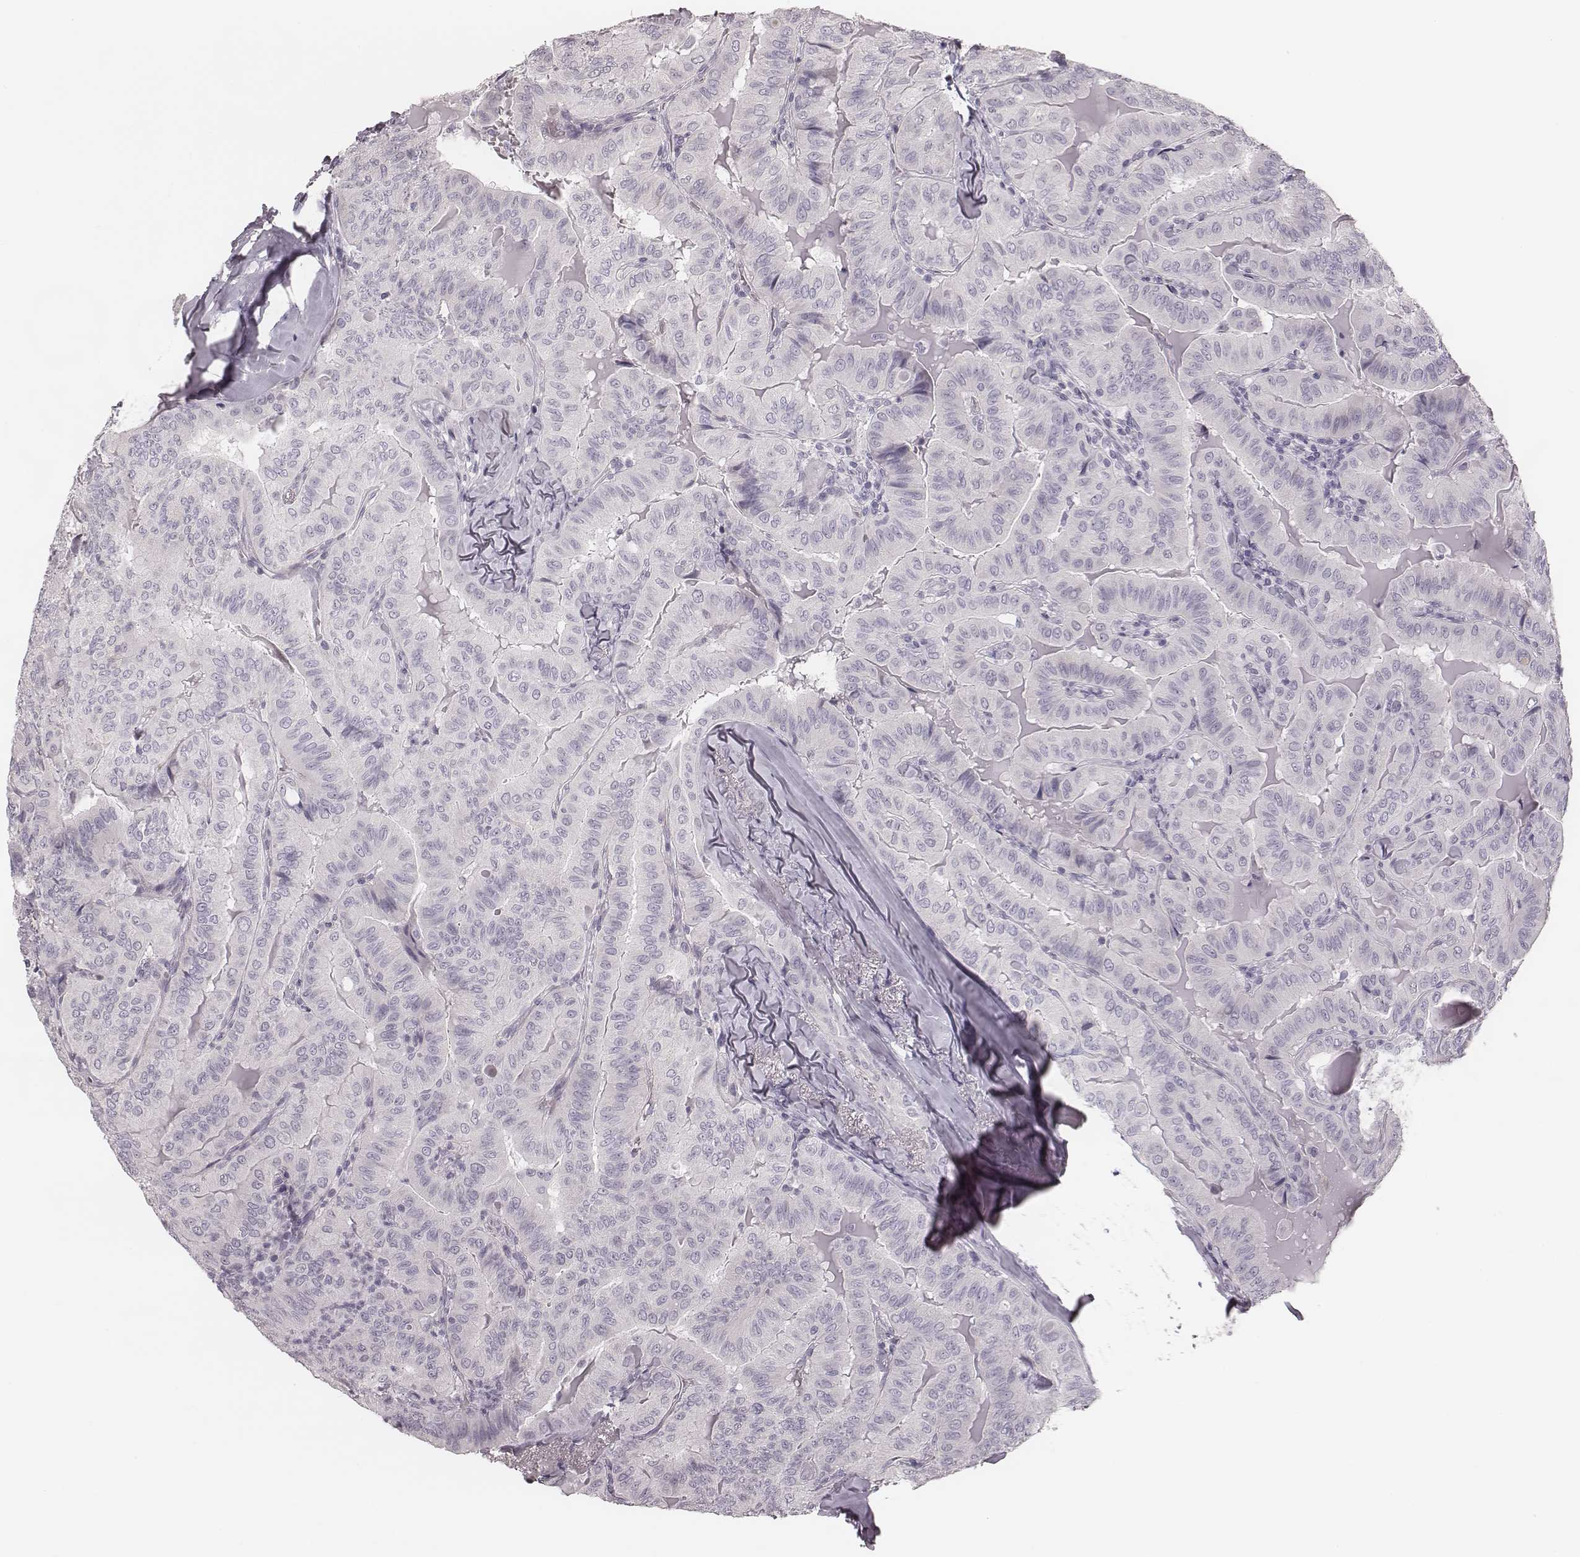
{"staining": {"intensity": "negative", "quantity": "none", "location": "none"}, "tissue": "thyroid cancer", "cell_type": "Tumor cells", "image_type": "cancer", "snomed": [{"axis": "morphology", "description": "Papillary adenocarcinoma, NOS"}, {"axis": "topography", "description": "Thyroid gland"}], "caption": "DAB immunohistochemical staining of human papillary adenocarcinoma (thyroid) displays no significant expression in tumor cells.", "gene": "SPA17", "patient": {"sex": "female", "age": 68}}